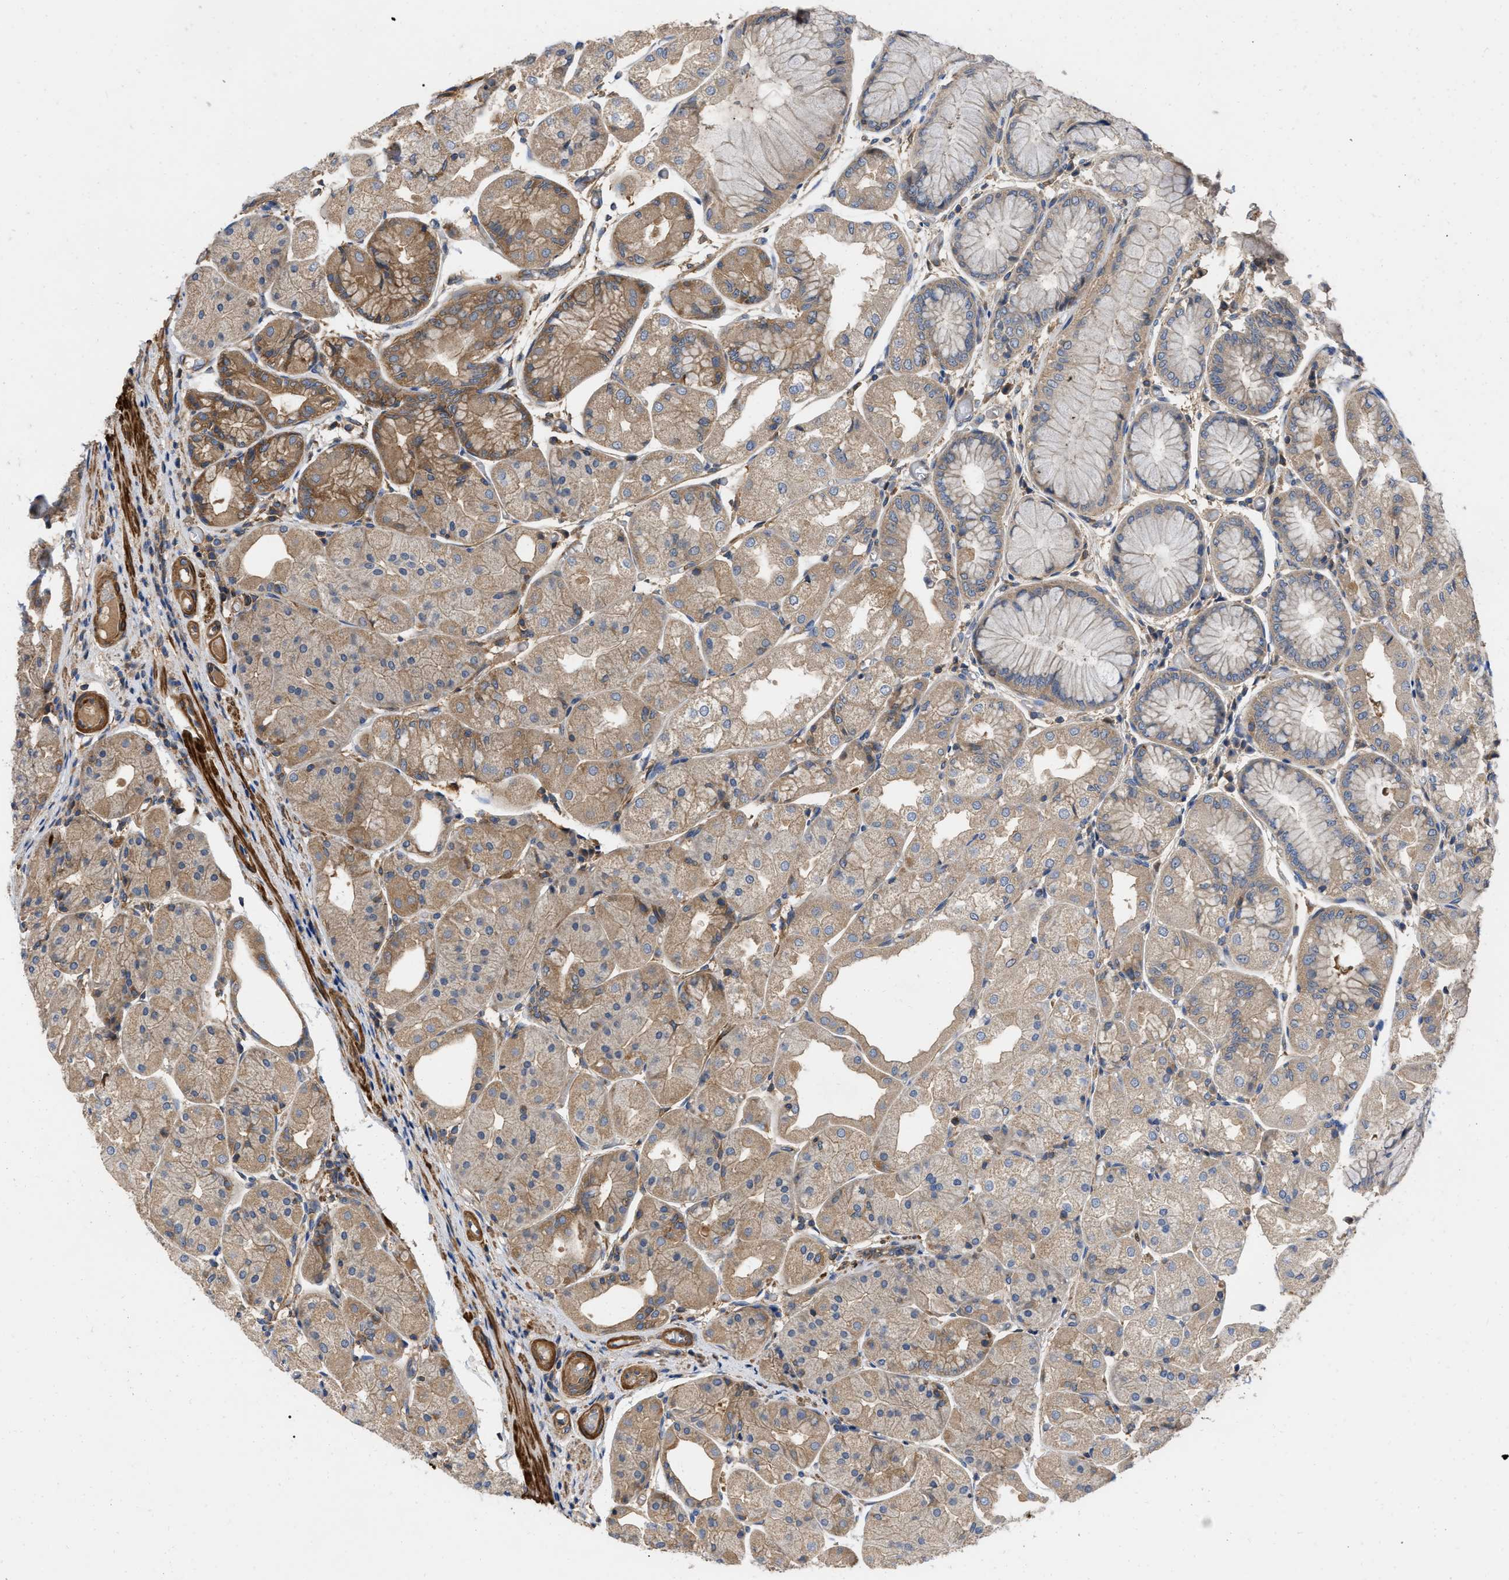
{"staining": {"intensity": "moderate", "quantity": ">75%", "location": "cytoplasmic/membranous"}, "tissue": "stomach", "cell_type": "Glandular cells", "image_type": "normal", "snomed": [{"axis": "morphology", "description": "Normal tissue, NOS"}, {"axis": "topography", "description": "Stomach, upper"}], "caption": "Immunohistochemical staining of benign human stomach shows moderate cytoplasmic/membranous protein positivity in about >75% of glandular cells. Nuclei are stained in blue.", "gene": "RABEP1", "patient": {"sex": "male", "age": 72}}